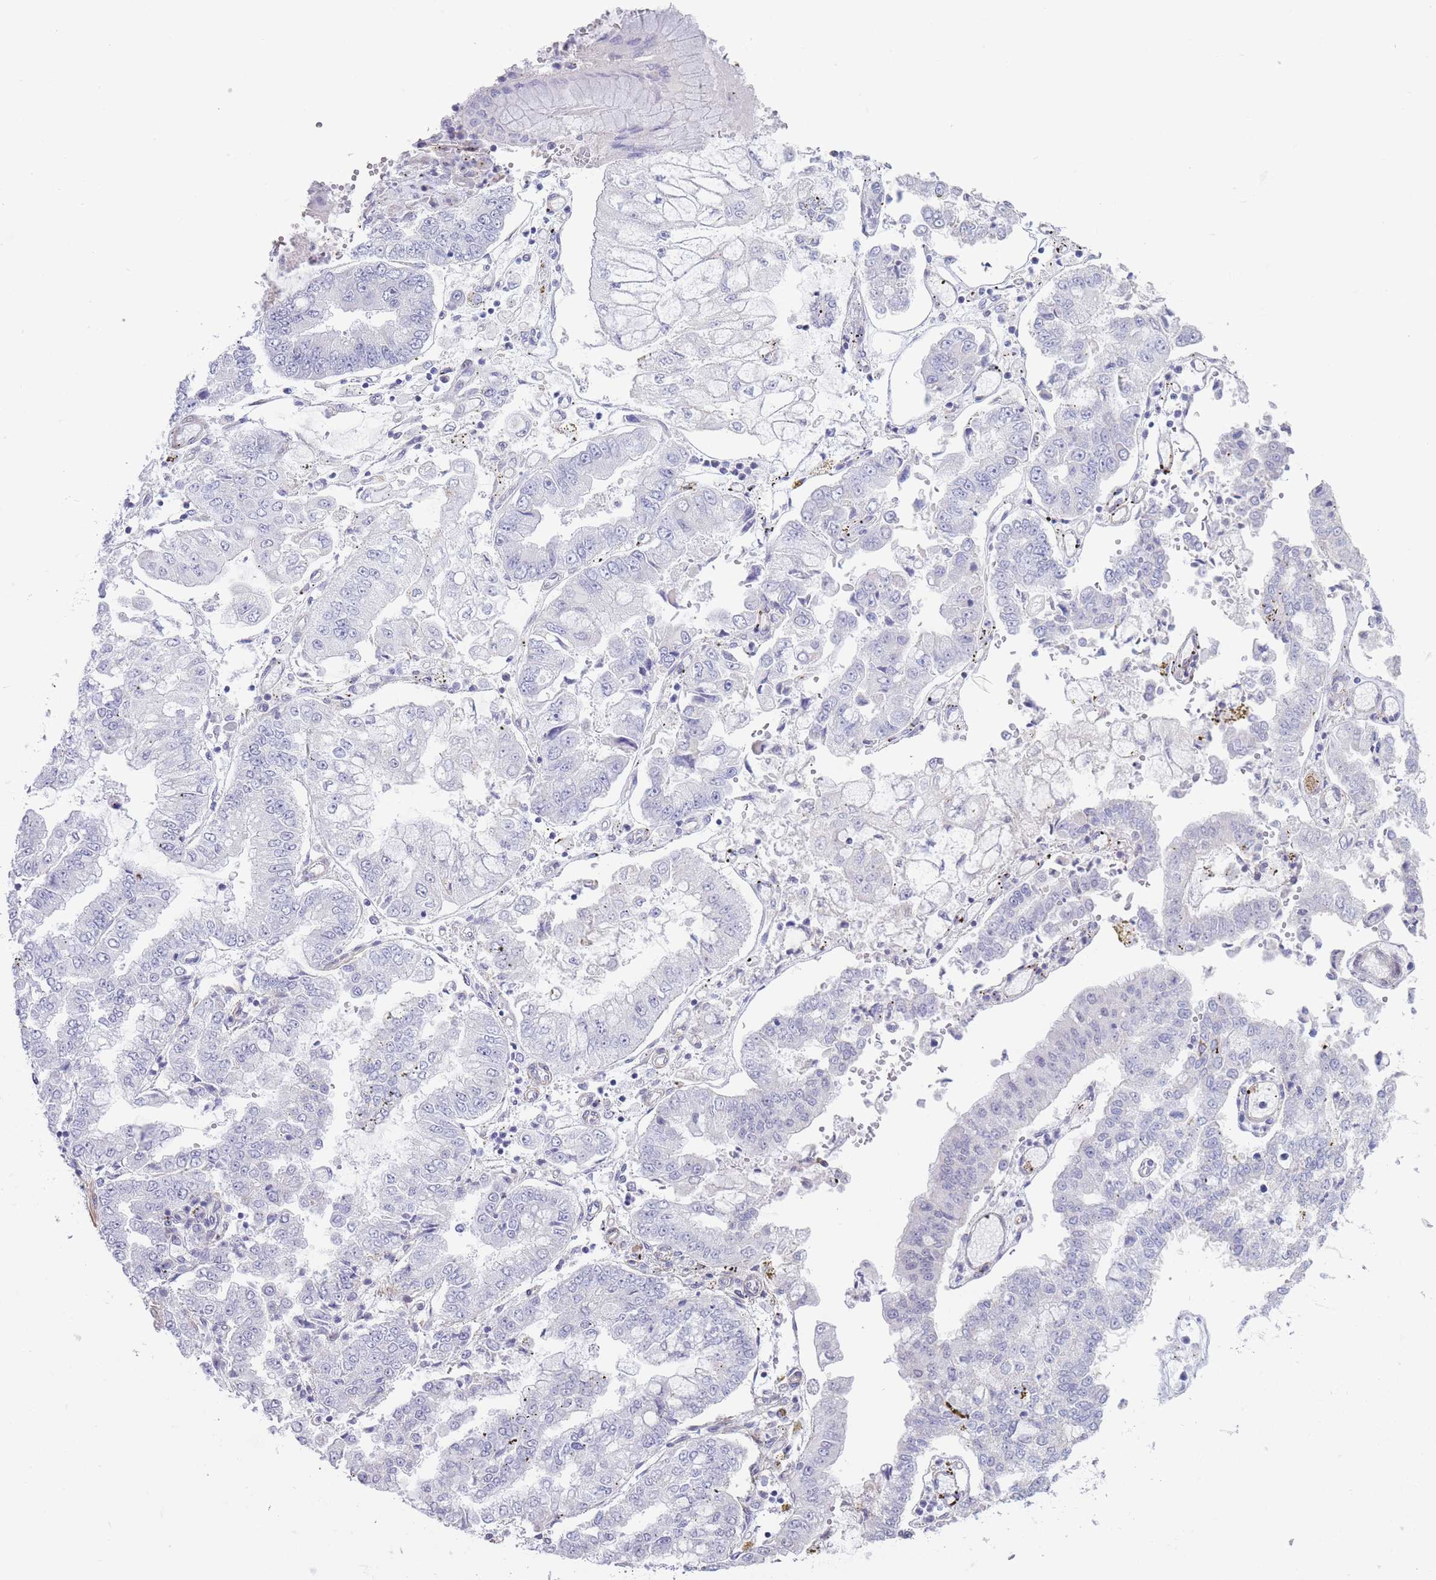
{"staining": {"intensity": "negative", "quantity": "none", "location": "none"}, "tissue": "stomach cancer", "cell_type": "Tumor cells", "image_type": "cancer", "snomed": [{"axis": "morphology", "description": "Adenocarcinoma, NOS"}, {"axis": "topography", "description": "Stomach"}], "caption": "Immunohistochemical staining of human adenocarcinoma (stomach) reveals no significant staining in tumor cells. Brightfield microscopy of immunohistochemistry stained with DAB (brown) and hematoxylin (blue), captured at high magnification.", "gene": "ASAP3", "patient": {"sex": "male", "age": 76}}